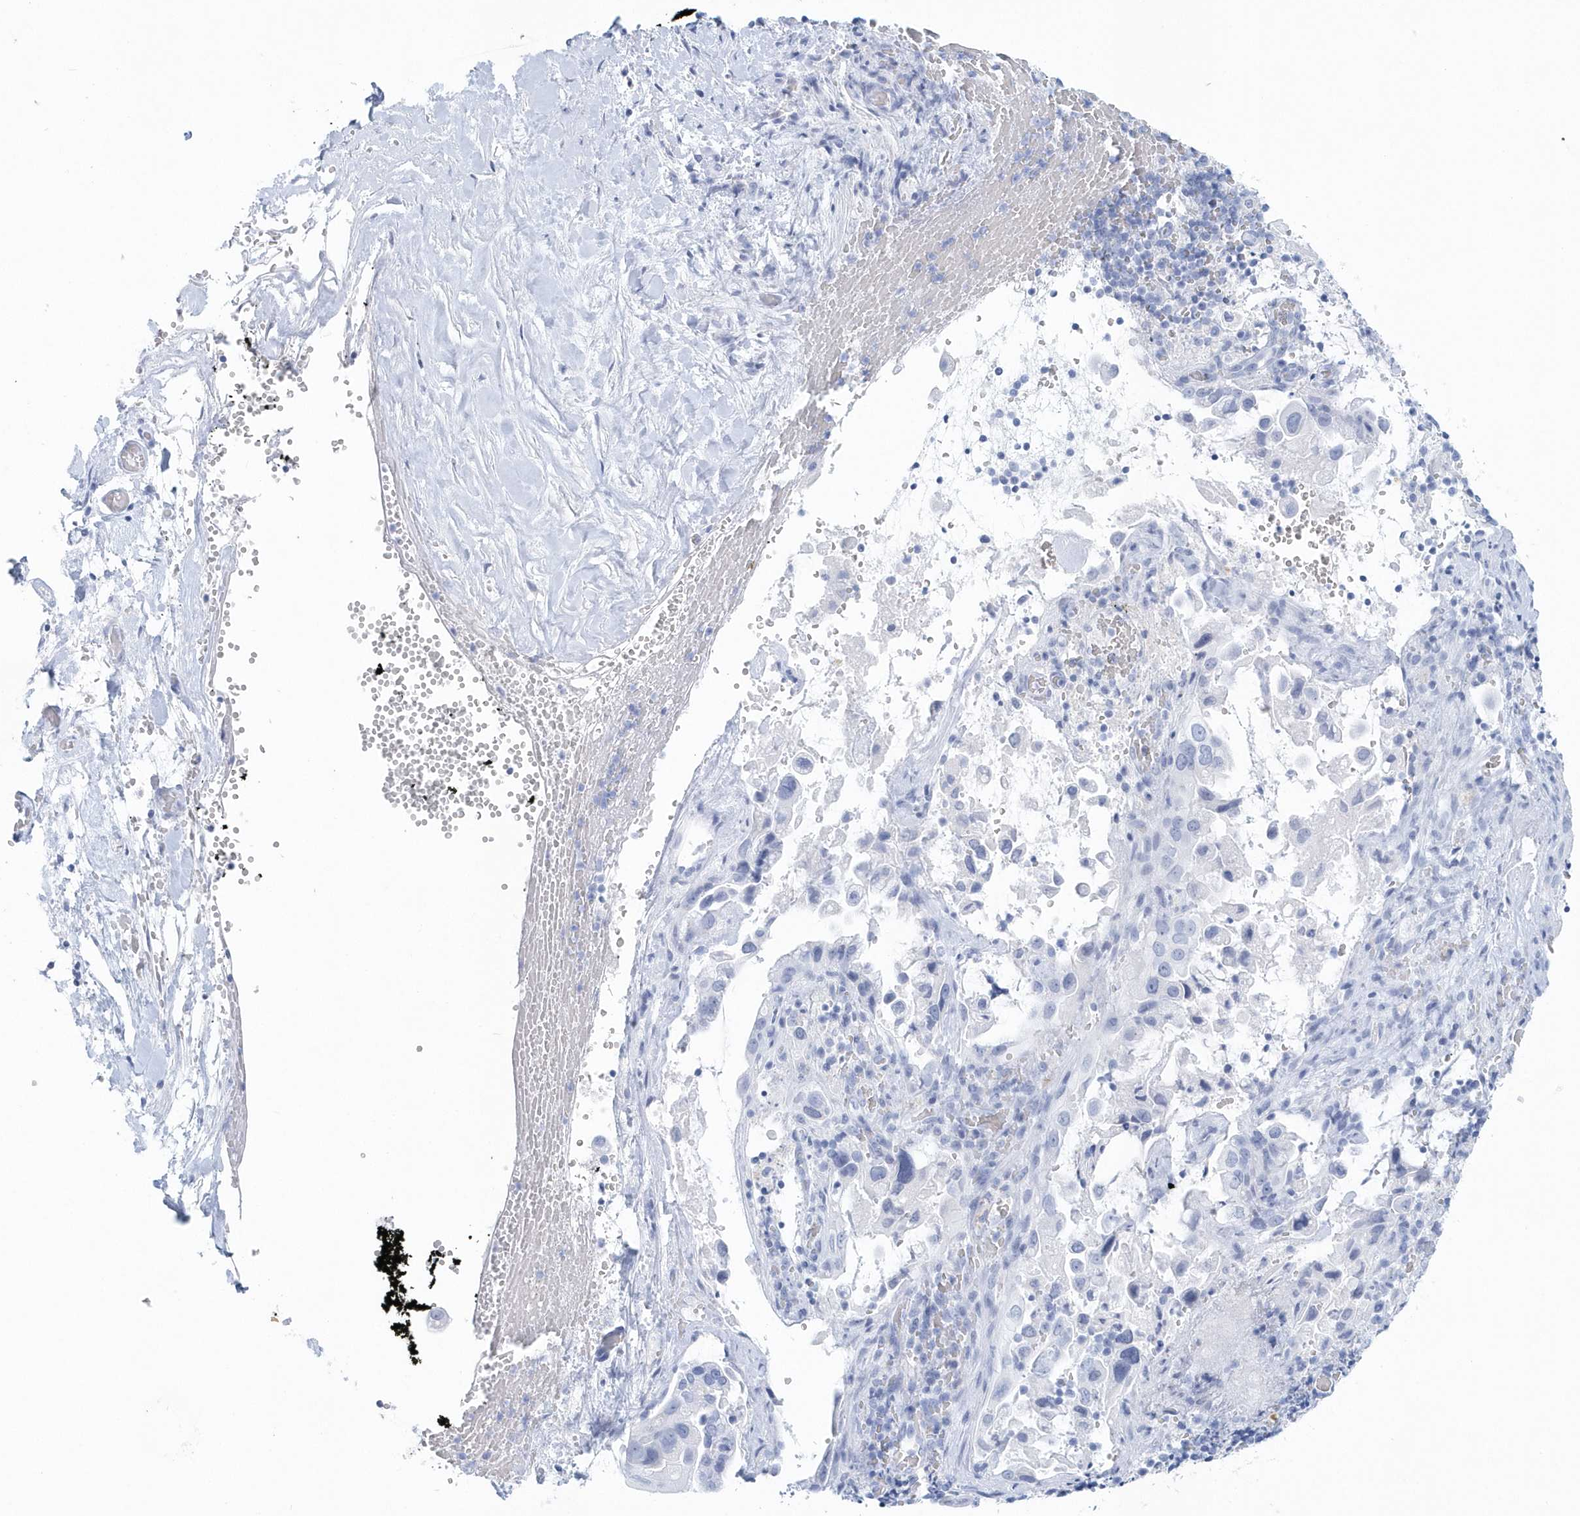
{"staining": {"intensity": "negative", "quantity": "none", "location": "none"}, "tissue": "pancreatic cancer", "cell_type": "Tumor cells", "image_type": "cancer", "snomed": [{"axis": "morphology", "description": "Inflammation, NOS"}, {"axis": "morphology", "description": "Adenocarcinoma, NOS"}, {"axis": "topography", "description": "Pancreas"}], "caption": "A histopathology image of adenocarcinoma (pancreatic) stained for a protein displays no brown staining in tumor cells. (Stains: DAB IHC with hematoxylin counter stain, Microscopy: brightfield microscopy at high magnification).", "gene": "PTPRO", "patient": {"sex": "female", "age": 56}}